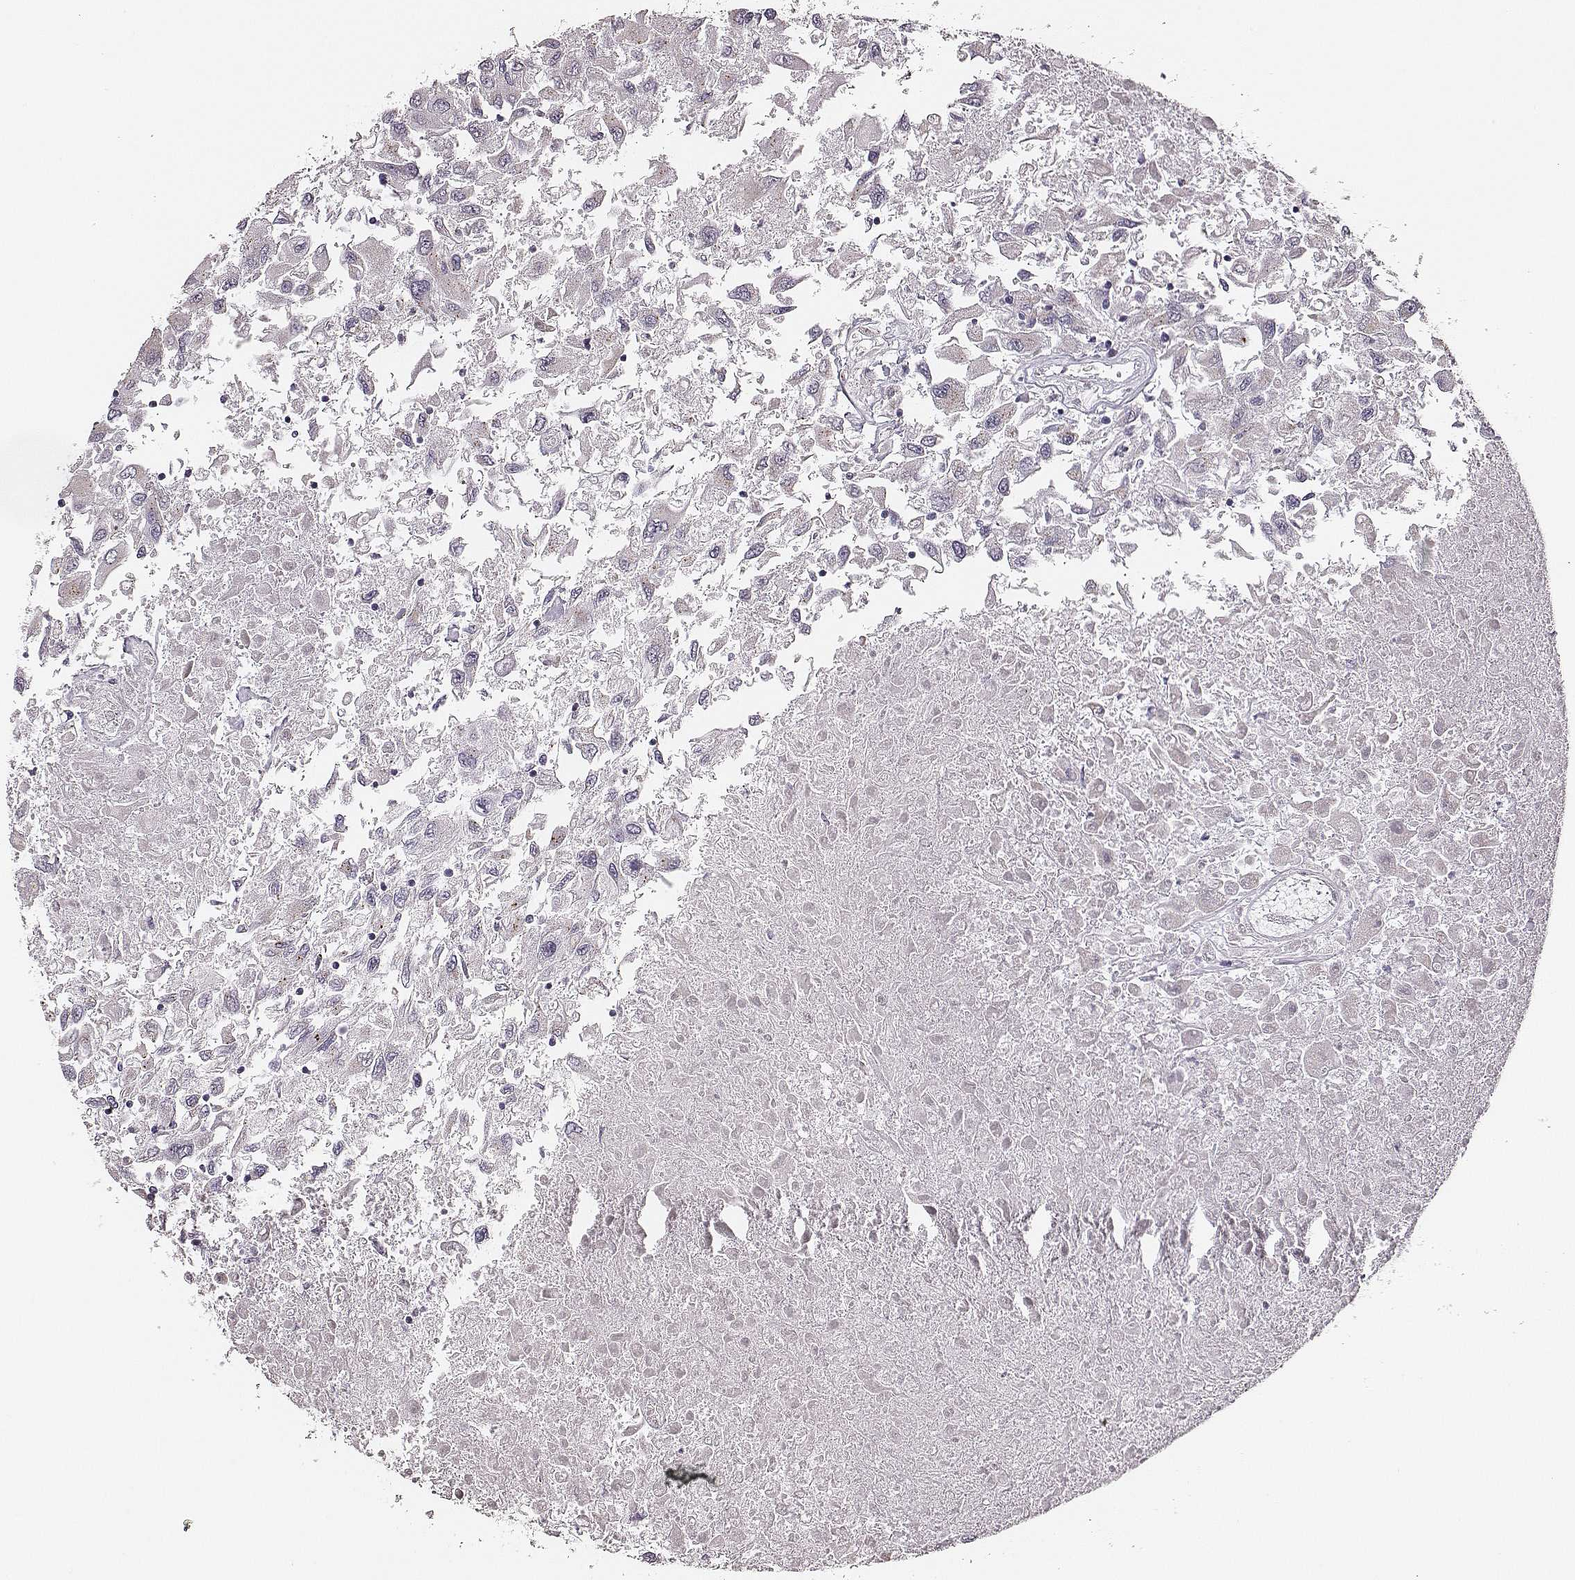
{"staining": {"intensity": "negative", "quantity": "none", "location": "none"}, "tissue": "renal cancer", "cell_type": "Tumor cells", "image_type": "cancer", "snomed": [{"axis": "morphology", "description": "Adenocarcinoma, NOS"}, {"axis": "topography", "description": "Kidney"}], "caption": "DAB (3,3'-diaminobenzidine) immunohistochemical staining of renal adenocarcinoma reveals no significant expression in tumor cells.", "gene": "UBL4B", "patient": {"sex": "female", "age": 76}}